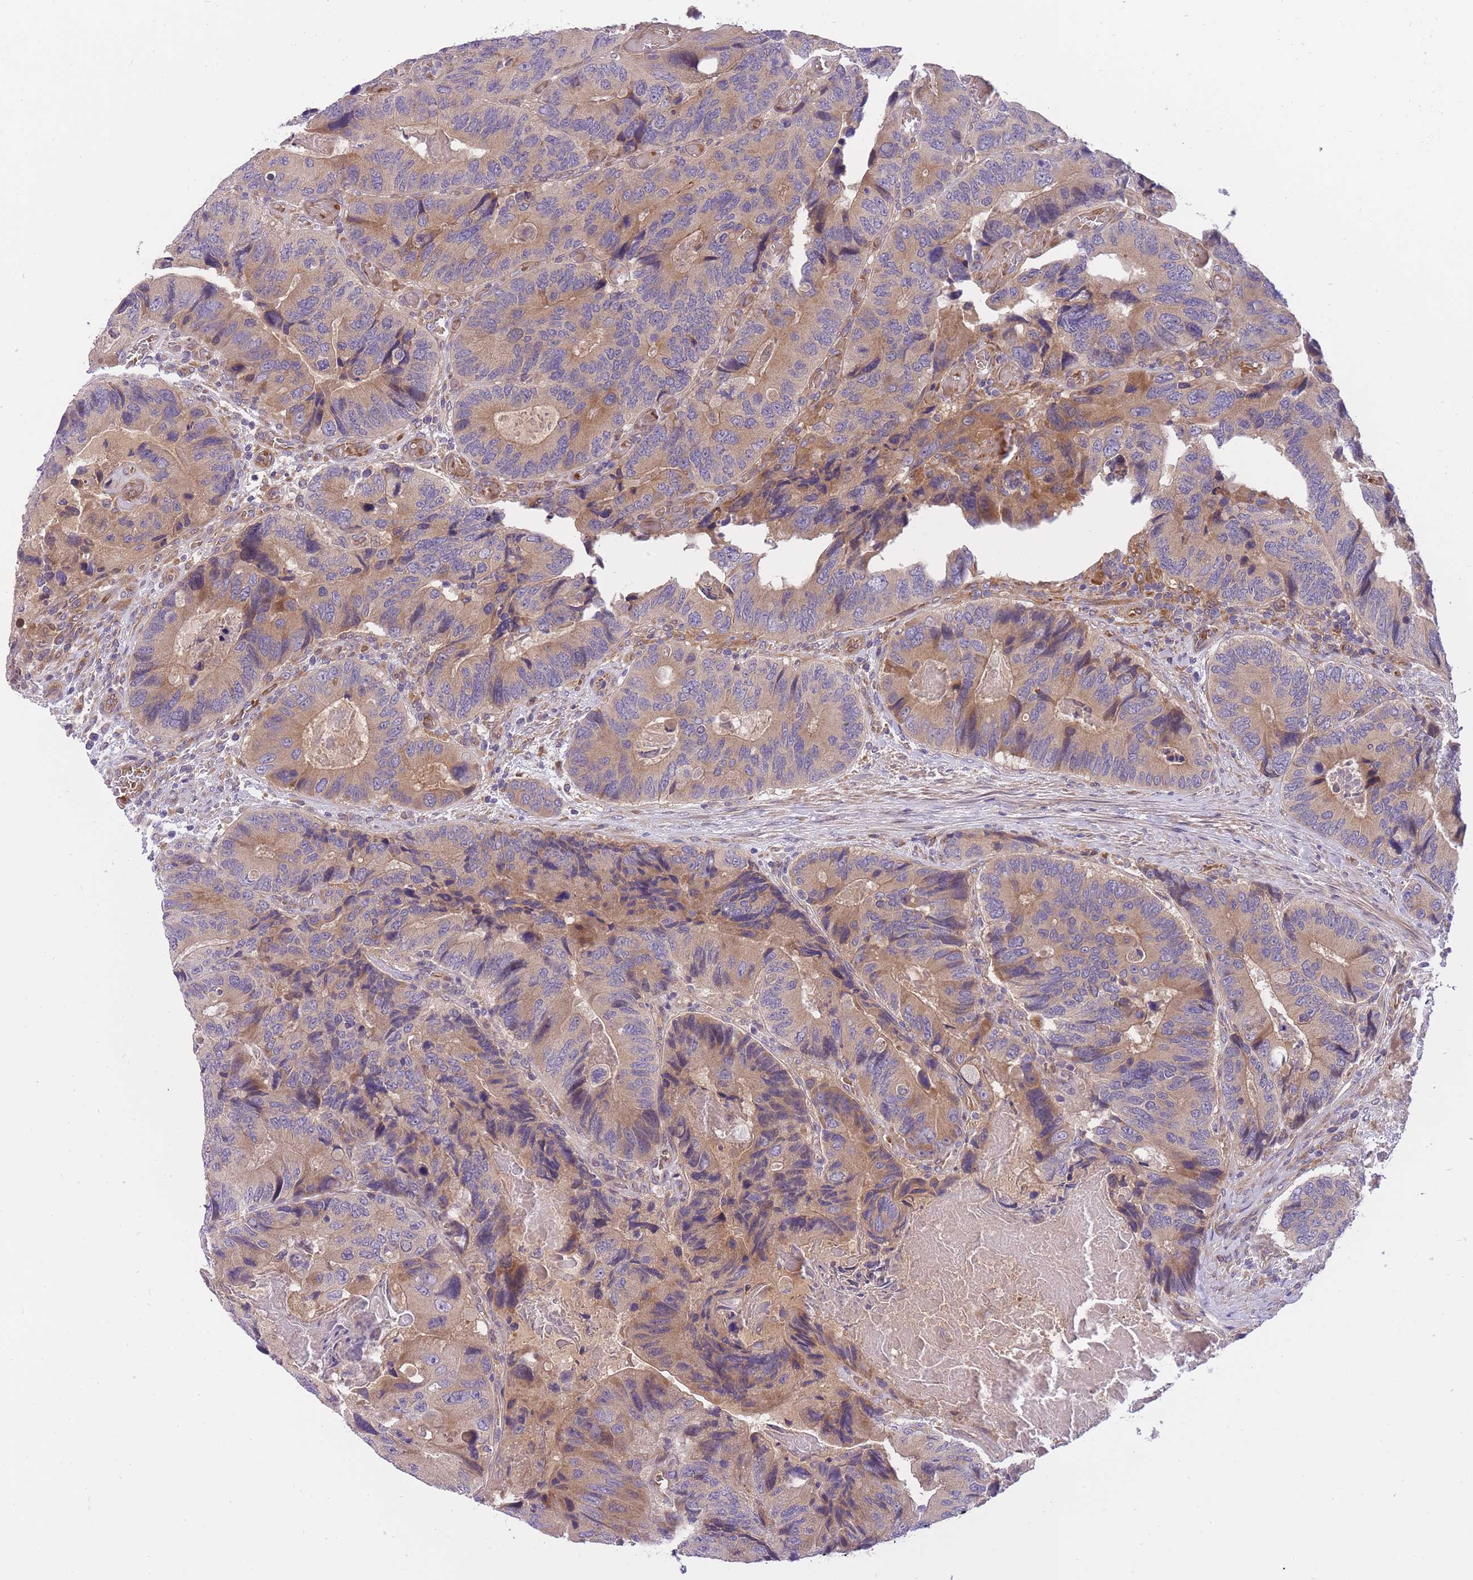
{"staining": {"intensity": "moderate", "quantity": "25%-75%", "location": "cytoplasmic/membranous"}, "tissue": "colorectal cancer", "cell_type": "Tumor cells", "image_type": "cancer", "snomed": [{"axis": "morphology", "description": "Adenocarcinoma, NOS"}, {"axis": "topography", "description": "Colon"}], "caption": "A micrograph showing moderate cytoplasmic/membranous positivity in approximately 25%-75% of tumor cells in colorectal adenocarcinoma, as visualized by brown immunohistochemical staining.", "gene": "CRYGN", "patient": {"sex": "male", "age": 84}}